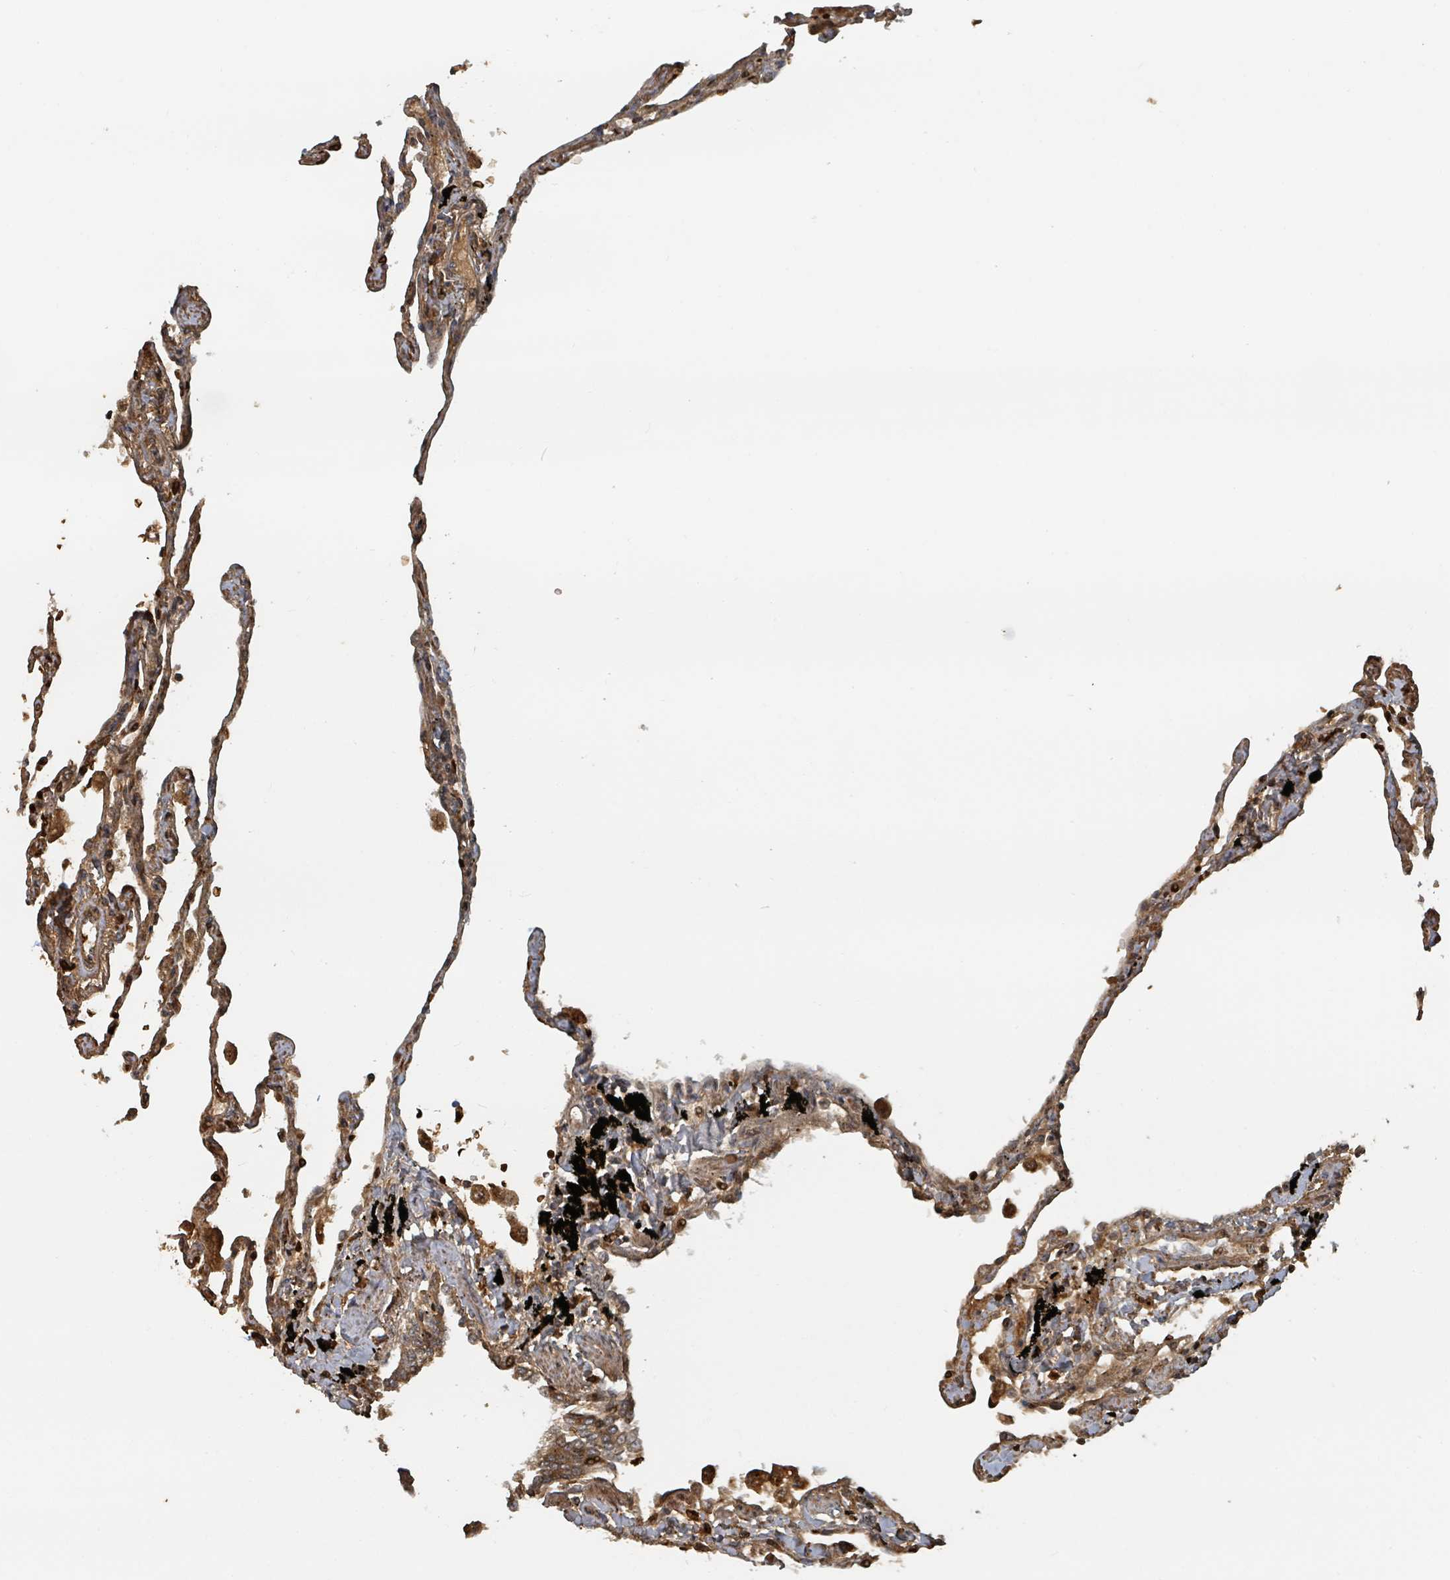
{"staining": {"intensity": "moderate", "quantity": ">75%", "location": "cytoplasmic/membranous"}, "tissue": "lung", "cell_type": "Alveolar cells", "image_type": "normal", "snomed": [{"axis": "morphology", "description": "Normal tissue, NOS"}, {"axis": "topography", "description": "Lung"}], "caption": "Alveolar cells show medium levels of moderate cytoplasmic/membranous positivity in approximately >75% of cells in unremarkable human lung.", "gene": "TRPC4AP", "patient": {"sex": "female", "age": 67}}